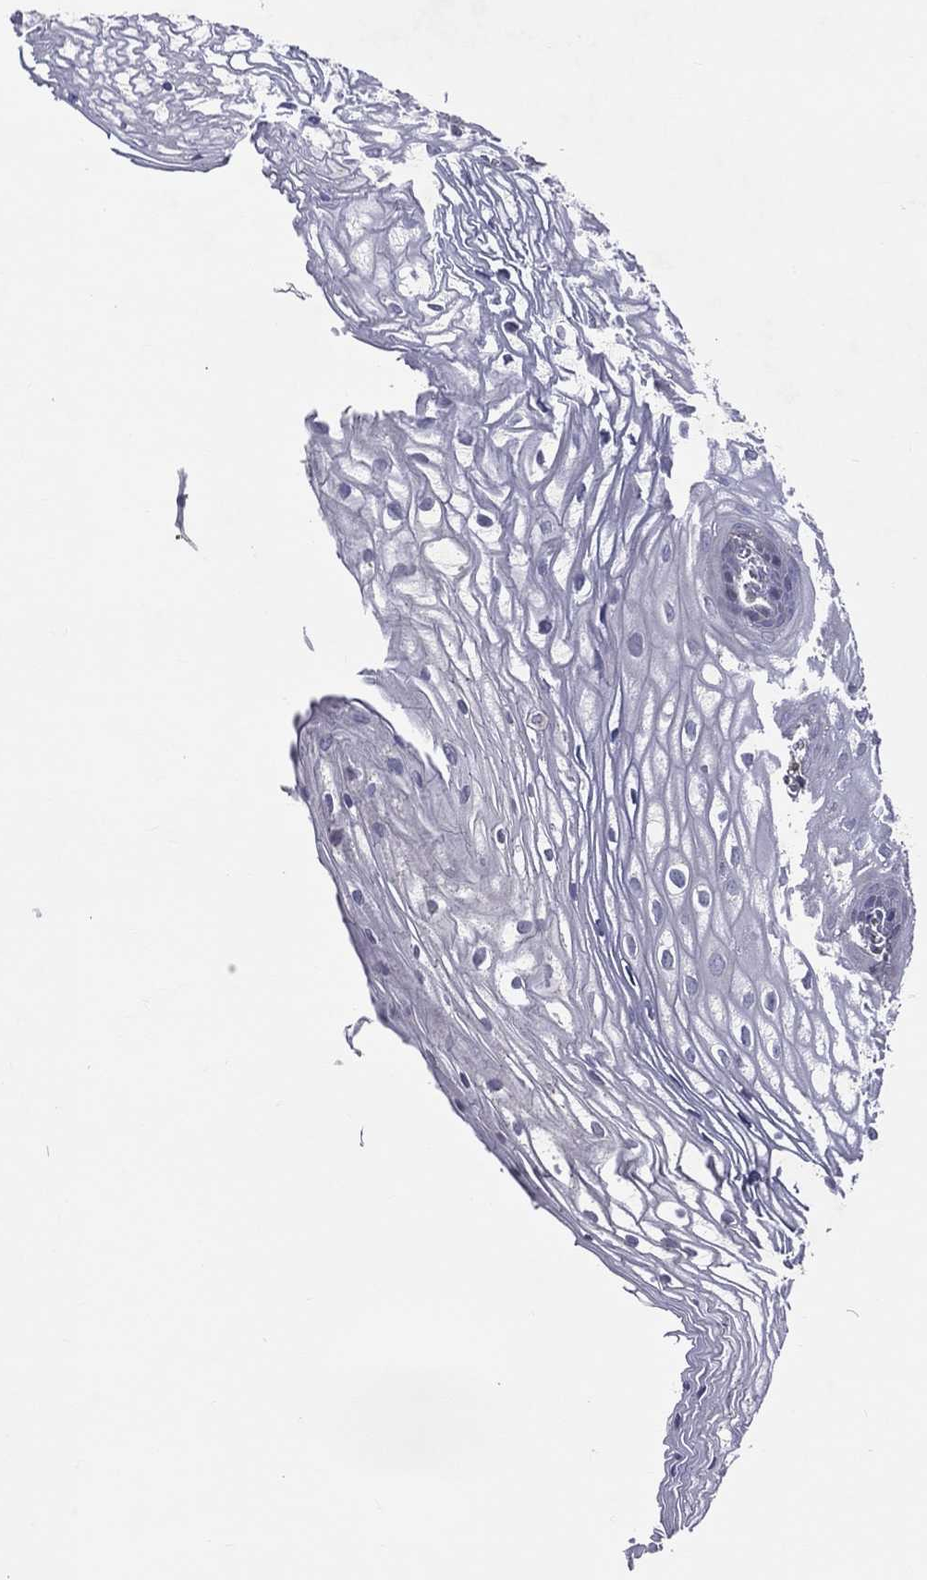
{"staining": {"intensity": "negative", "quantity": "none", "location": "none"}, "tissue": "vagina", "cell_type": "Squamous epithelial cells", "image_type": "normal", "snomed": [{"axis": "morphology", "description": "Normal tissue, NOS"}, {"axis": "topography", "description": "Vagina"}], "caption": "This is a micrograph of immunohistochemistry staining of unremarkable vagina, which shows no positivity in squamous epithelial cells. (DAB immunohistochemistry (IHC) with hematoxylin counter stain).", "gene": "STARD3", "patient": {"sex": "female", "age": 34}}